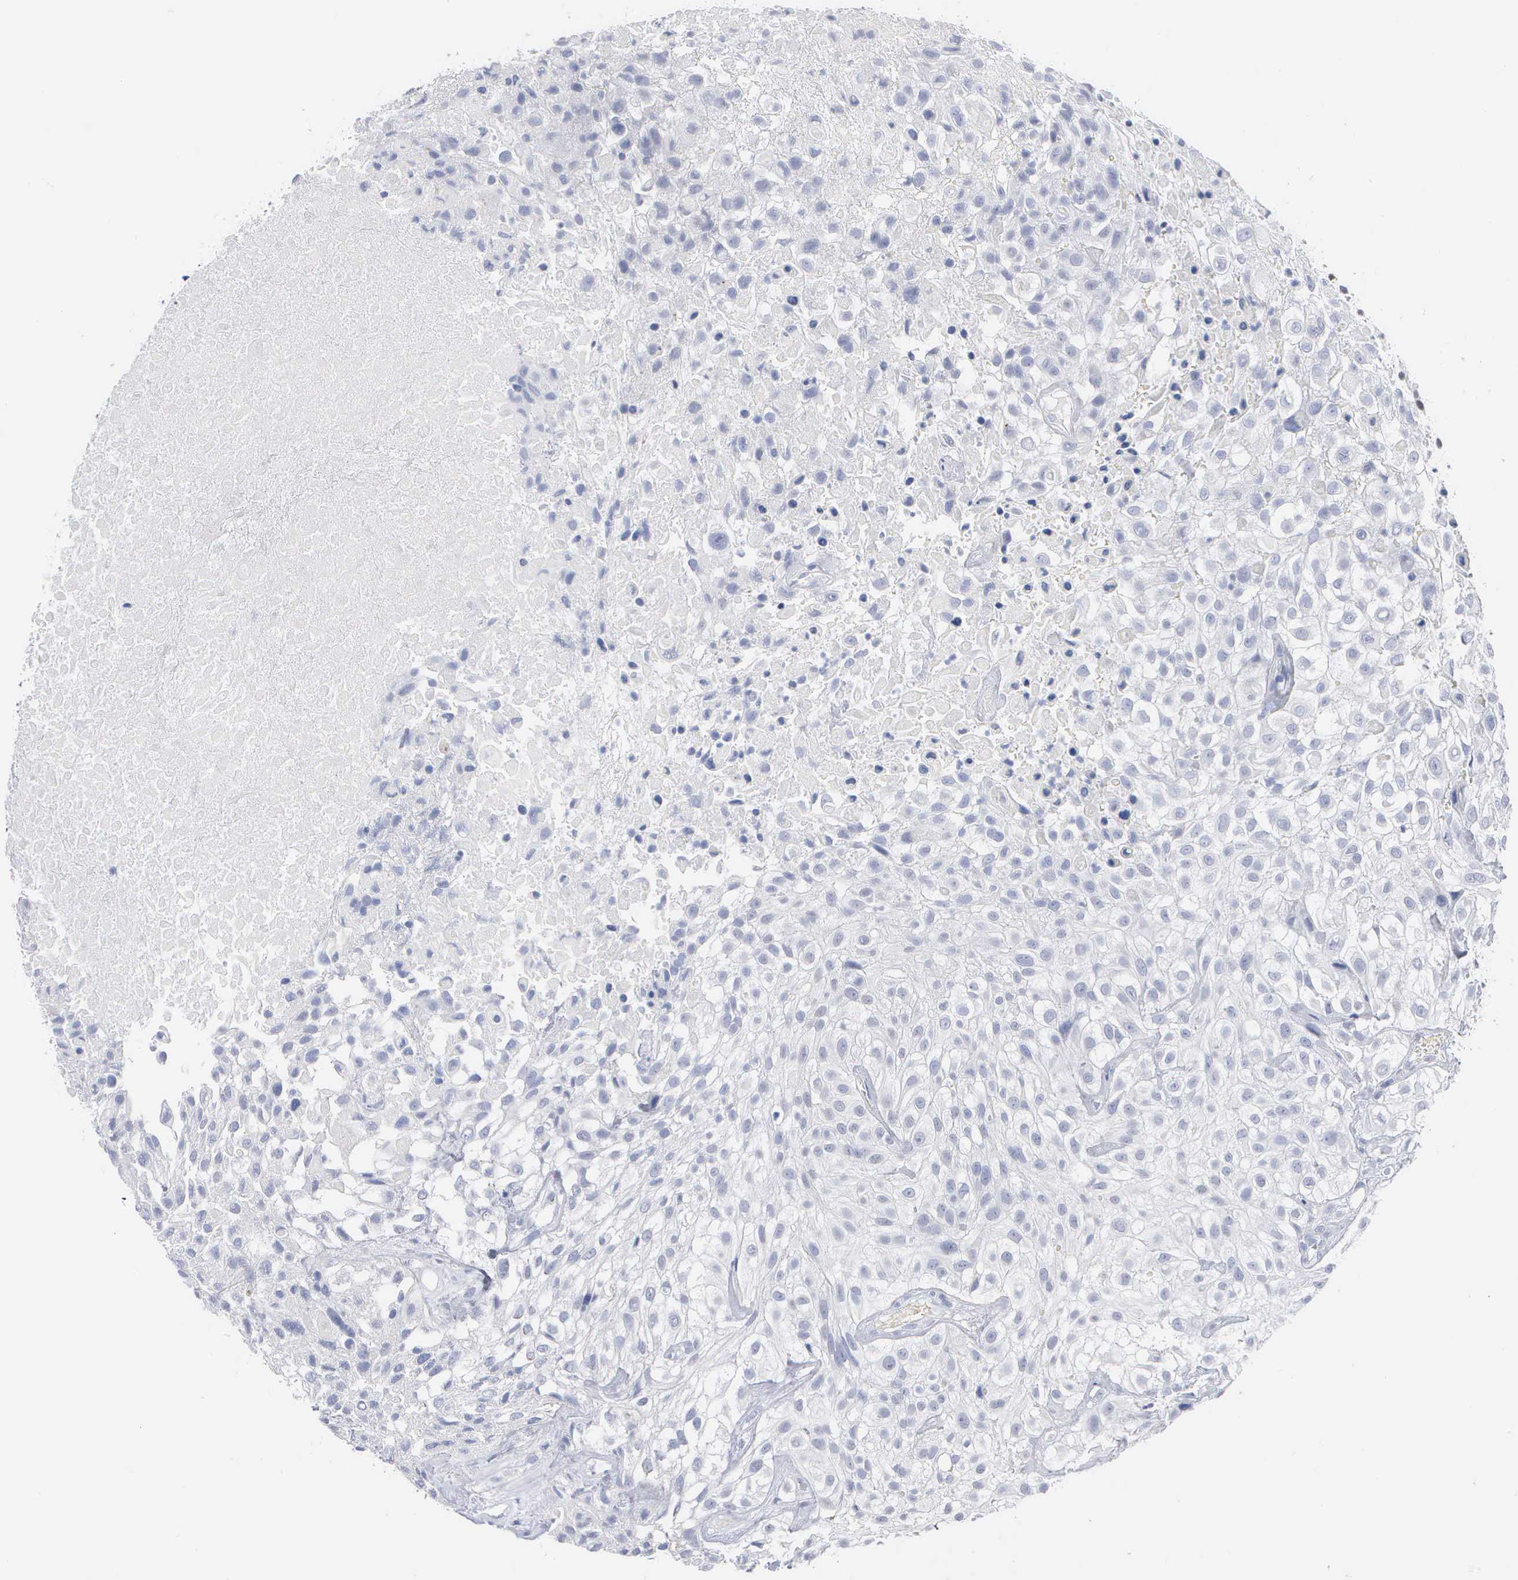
{"staining": {"intensity": "negative", "quantity": "none", "location": "none"}, "tissue": "urothelial cancer", "cell_type": "Tumor cells", "image_type": "cancer", "snomed": [{"axis": "morphology", "description": "Urothelial carcinoma, High grade"}, {"axis": "topography", "description": "Urinary bladder"}], "caption": "Tumor cells show no significant expression in urothelial cancer.", "gene": "ASPHD2", "patient": {"sex": "male", "age": 56}}